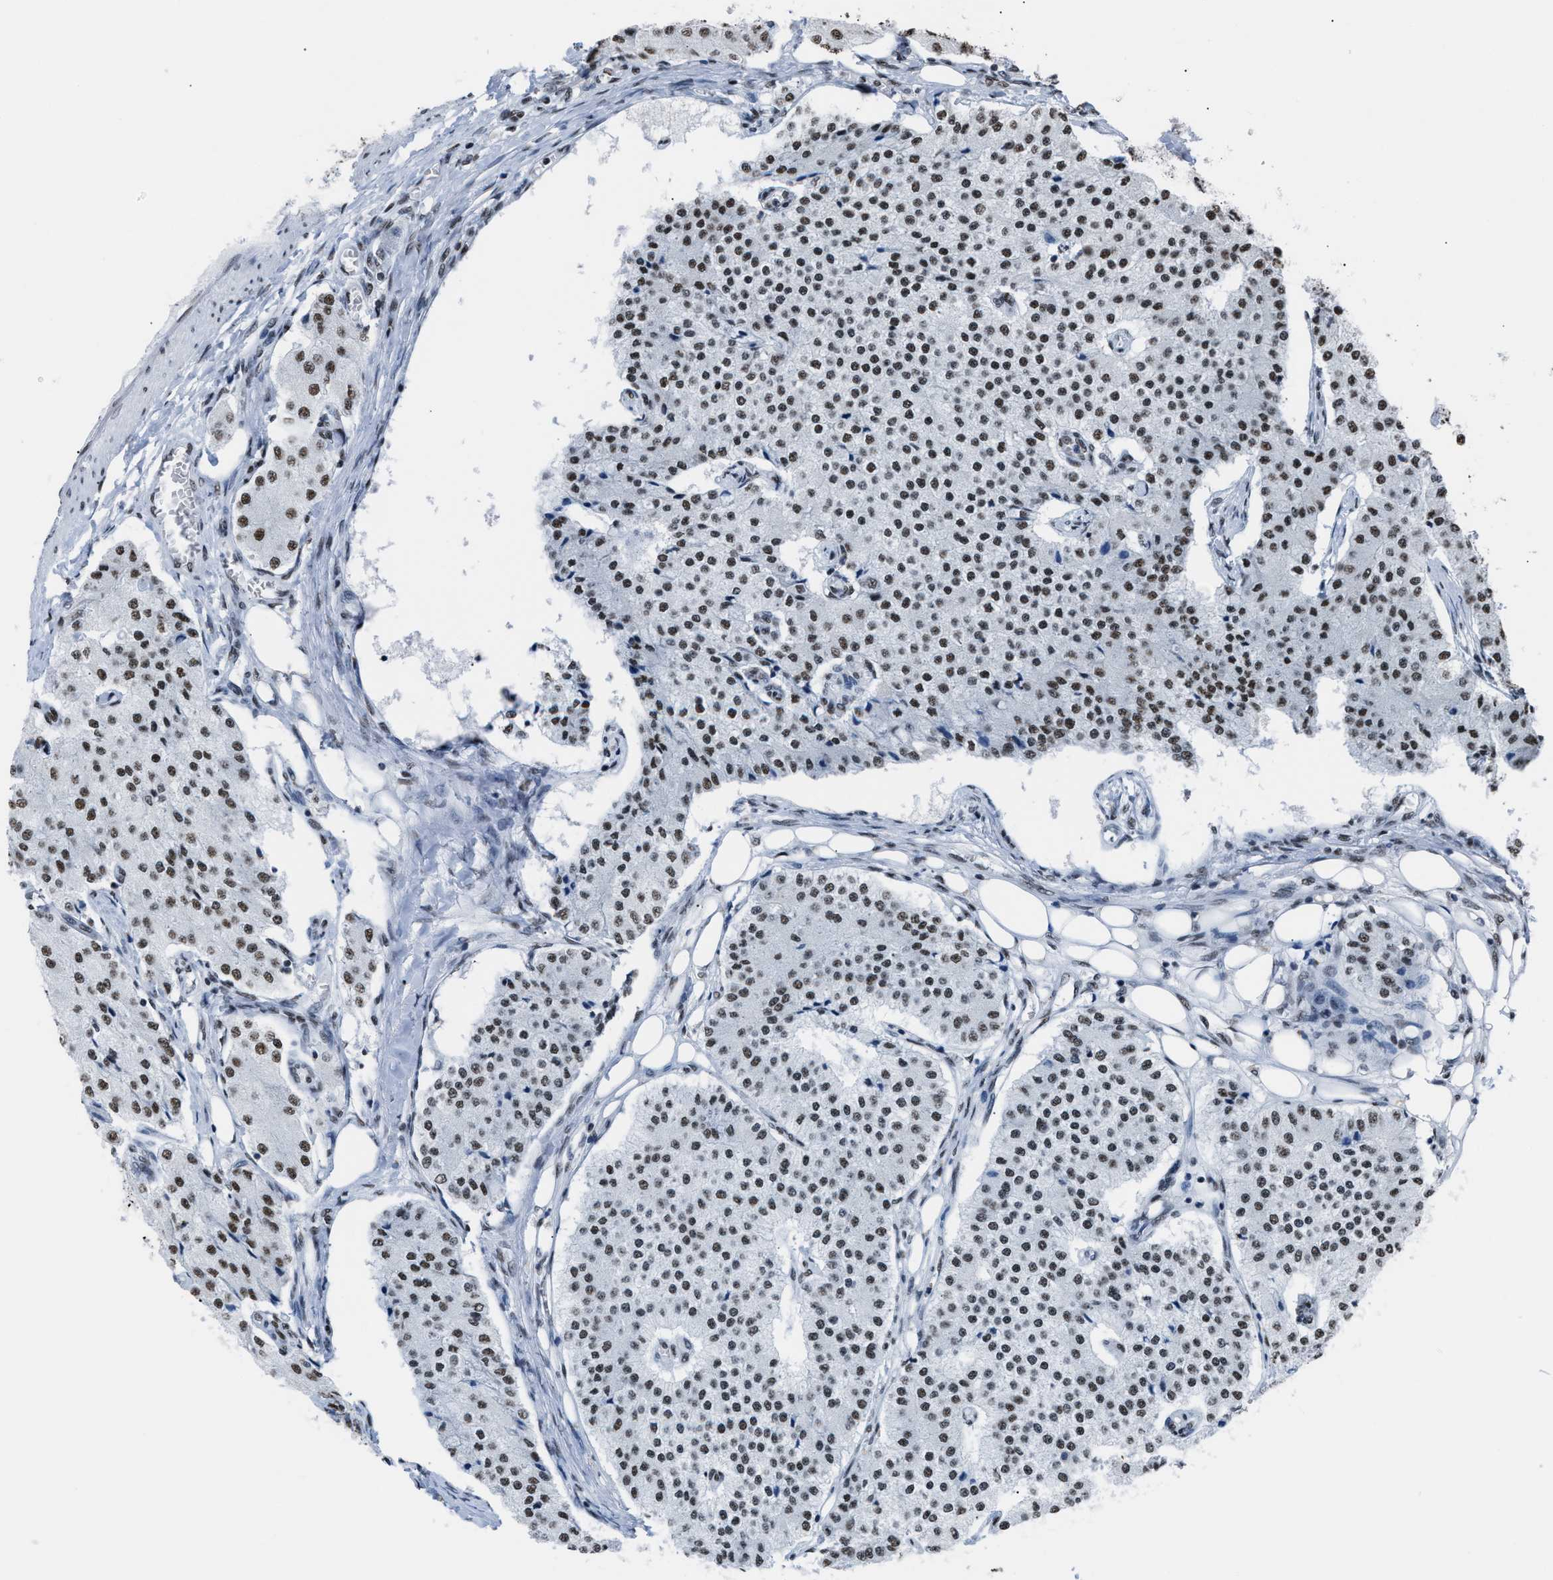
{"staining": {"intensity": "moderate", "quantity": ">75%", "location": "nuclear"}, "tissue": "carcinoid", "cell_type": "Tumor cells", "image_type": "cancer", "snomed": [{"axis": "morphology", "description": "Carcinoid, malignant, NOS"}, {"axis": "topography", "description": "Colon"}], "caption": "Immunohistochemistry (IHC) (DAB) staining of malignant carcinoid shows moderate nuclear protein positivity in about >75% of tumor cells.", "gene": "CCAR2", "patient": {"sex": "female", "age": 52}}